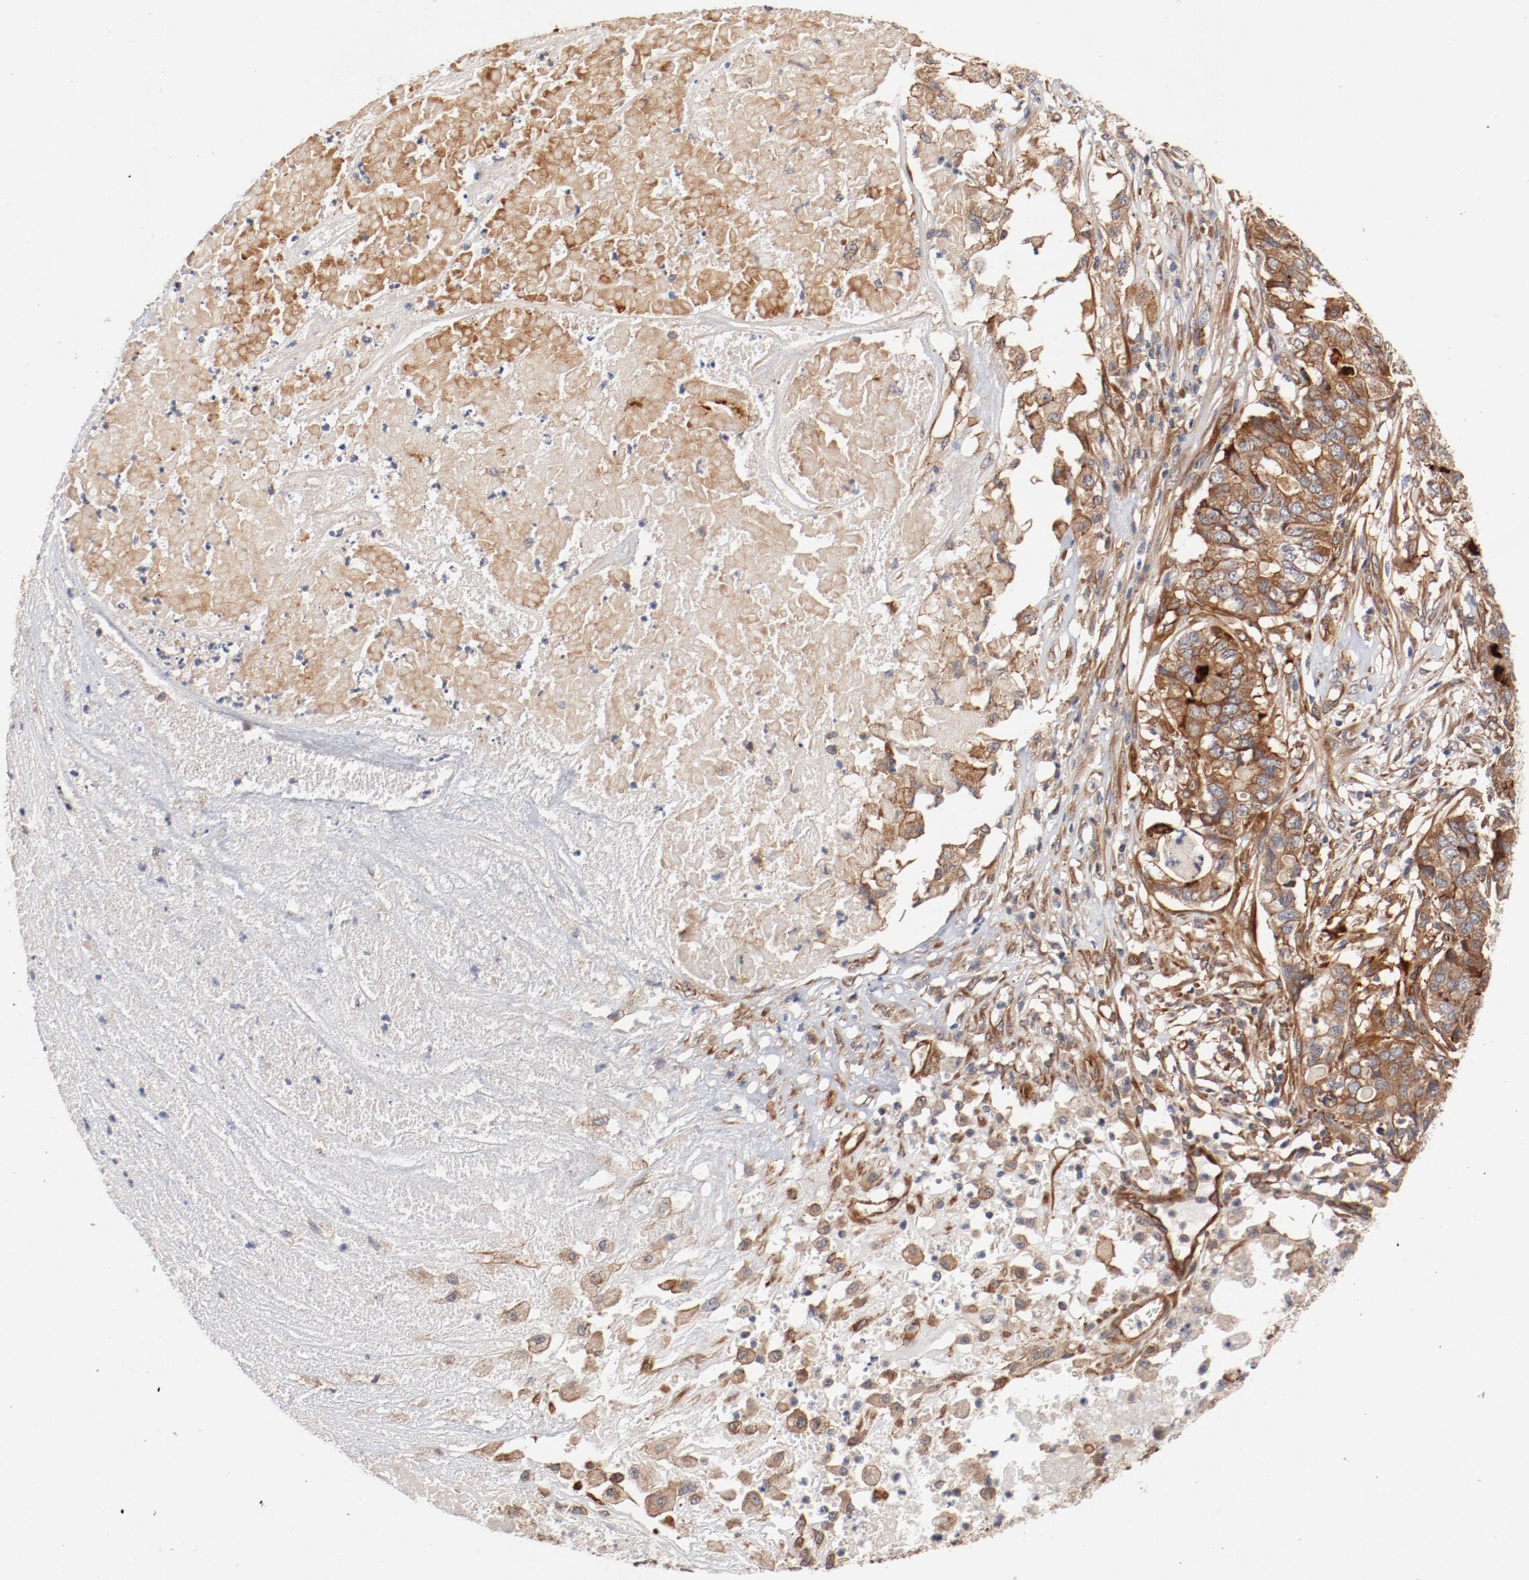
{"staining": {"intensity": "moderate", "quantity": ">75%", "location": "cytoplasmic/membranous"}, "tissue": "pancreatic cancer", "cell_type": "Tumor cells", "image_type": "cancer", "snomed": [{"axis": "morphology", "description": "Adenocarcinoma, NOS"}, {"axis": "topography", "description": "Pancreas"}], "caption": "Immunohistochemical staining of adenocarcinoma (pancreatic) exhibits medium levels of moderate cytoplasmic/membranous protein positivity in about >75% of tumor cells.", "gene": "PITPNM2", "patient": {"sex": "male", "age": 50}}